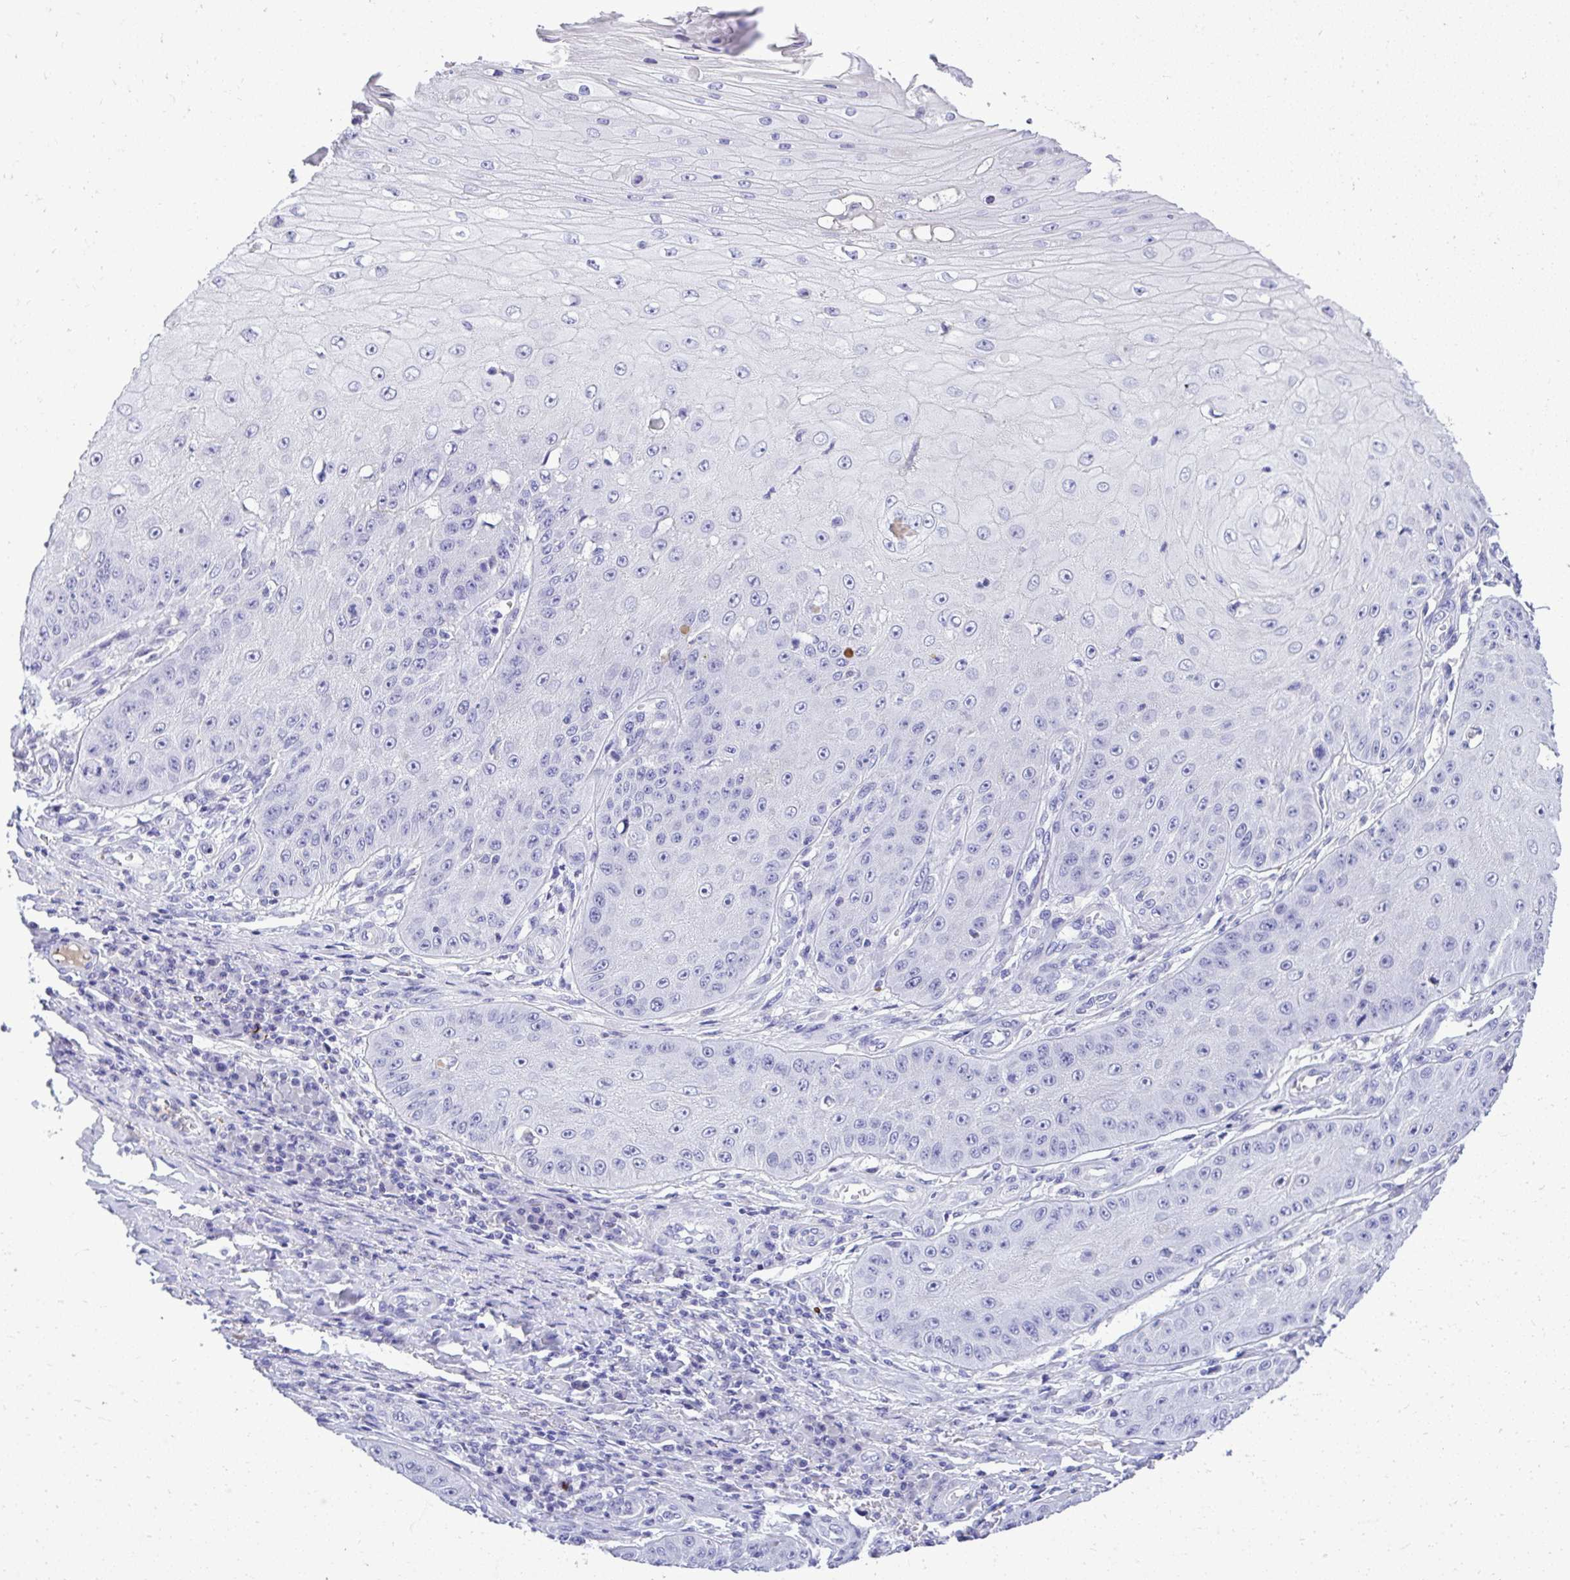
{"staining": {"intensity": "negative", "quantity": "none", "location": "none"}, "tissue": "skin cancer", "cell_type": "Tumor cells", "image_type": "cancer", "snomed": [{"axis": "morphology", "description": "Squamous cell carcinoma, NOS"}, {"axis": "topography", "description": "Skin"}], "caption": "Immunohistochemistry image of neoplastic tissue: skin cancer stained with DAB demonstrates no significant protein positivity in tumor cells. (DAB immunohistochemistry (IHC) visualized using brightfield microscopy, high magnification).", "gene": "ST6GALNAC3", "patient": {"sex": "male", "age": 70}}